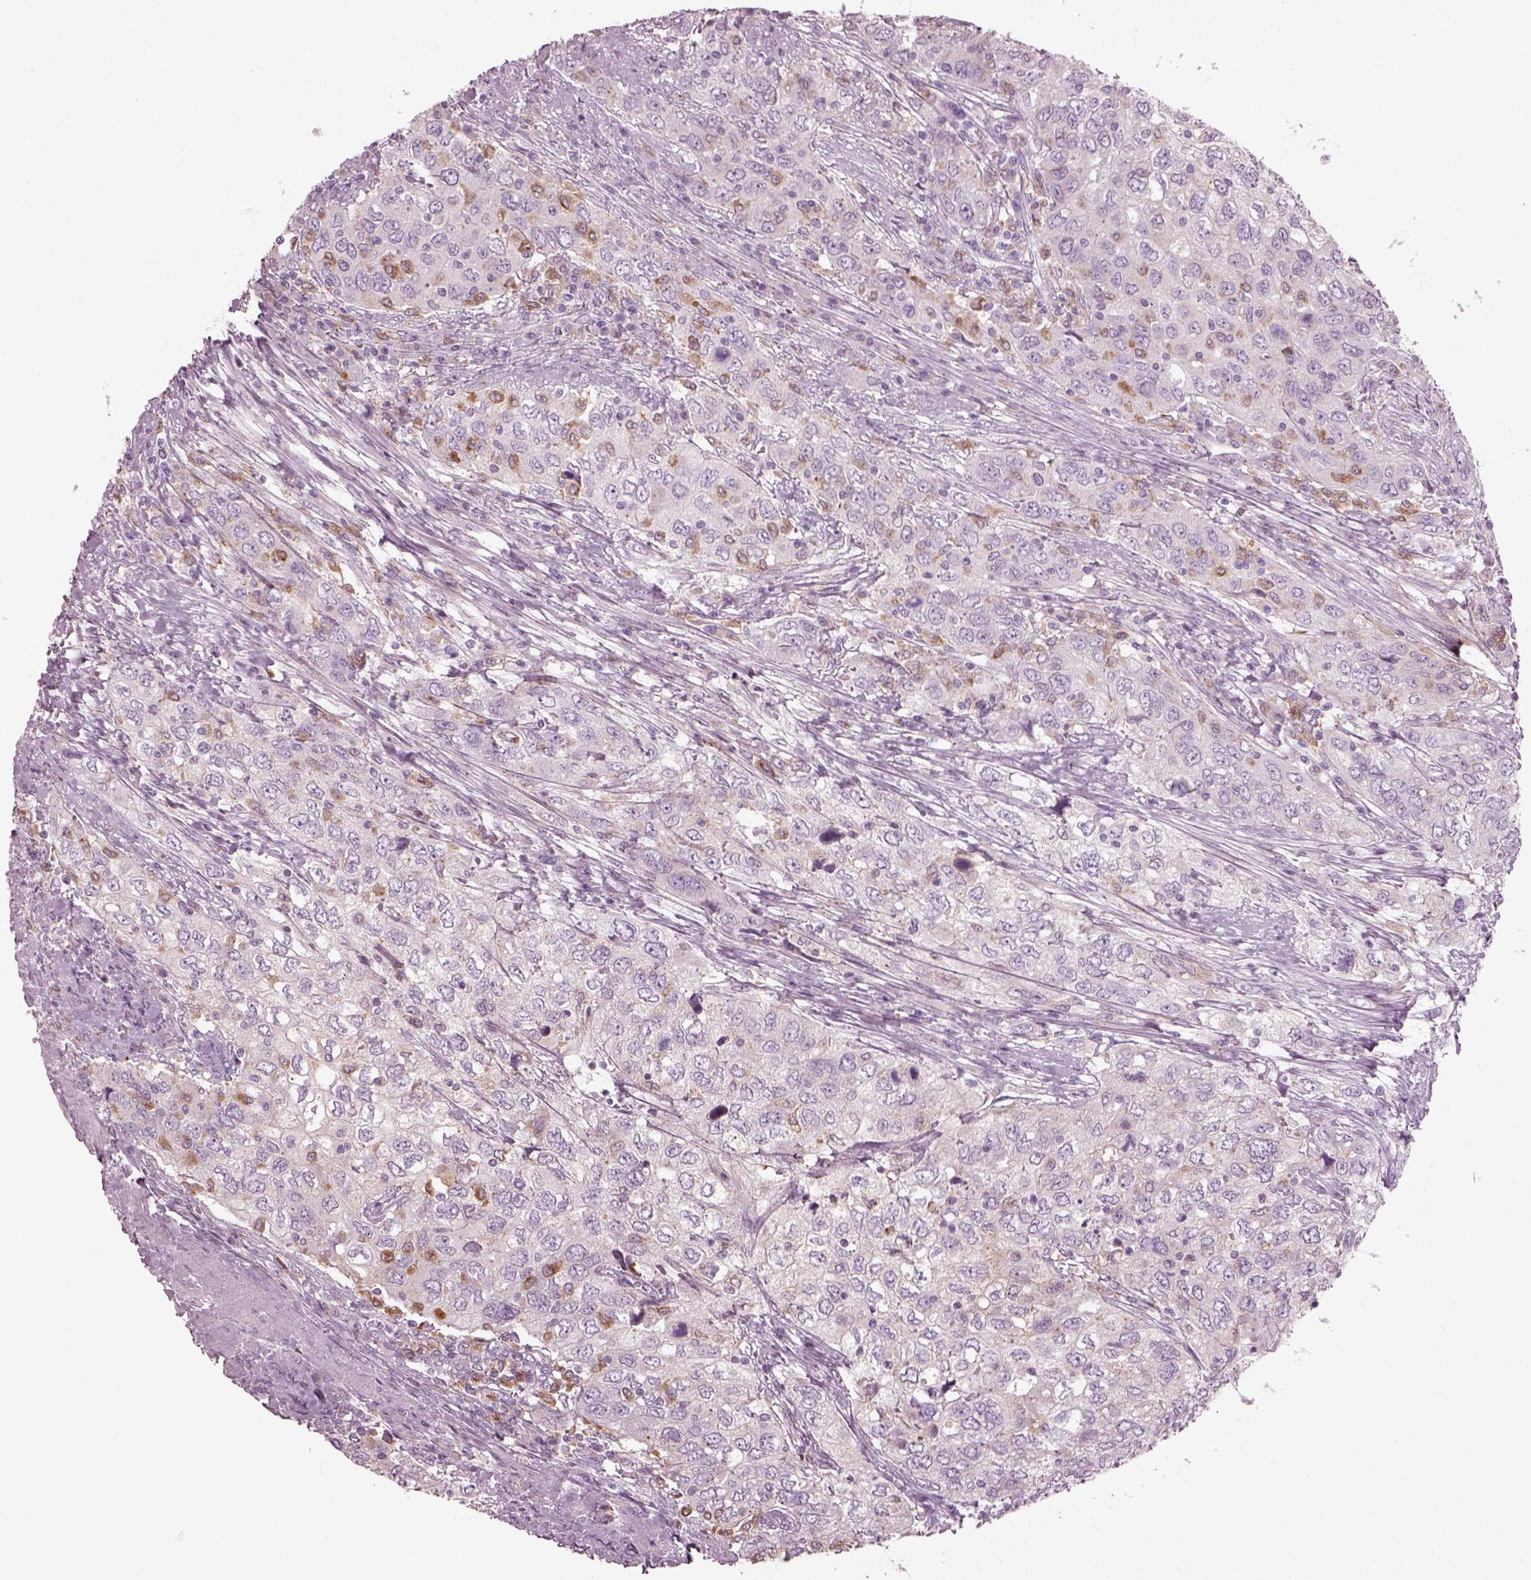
{"staining": {"intensity": "weak", "quantity": "<25%", "location": "cytoplasmic/membranous"}, "tissue": "urothelial cancer", "cell_type": "Tumor cells", "image_type": "cancer", "snomed": [{"axis": "morphology", "description": "Urothelial carcinoma, High grade"}, {"axis": "topography", "description": "Urinary bladder"}], "caption": "Urothelial cancer stained for a protein using immunohistochemistry shows no positivity tumor cells.", "gene": "TMEM231", "patient": {"sex": "male", "age": 76}}